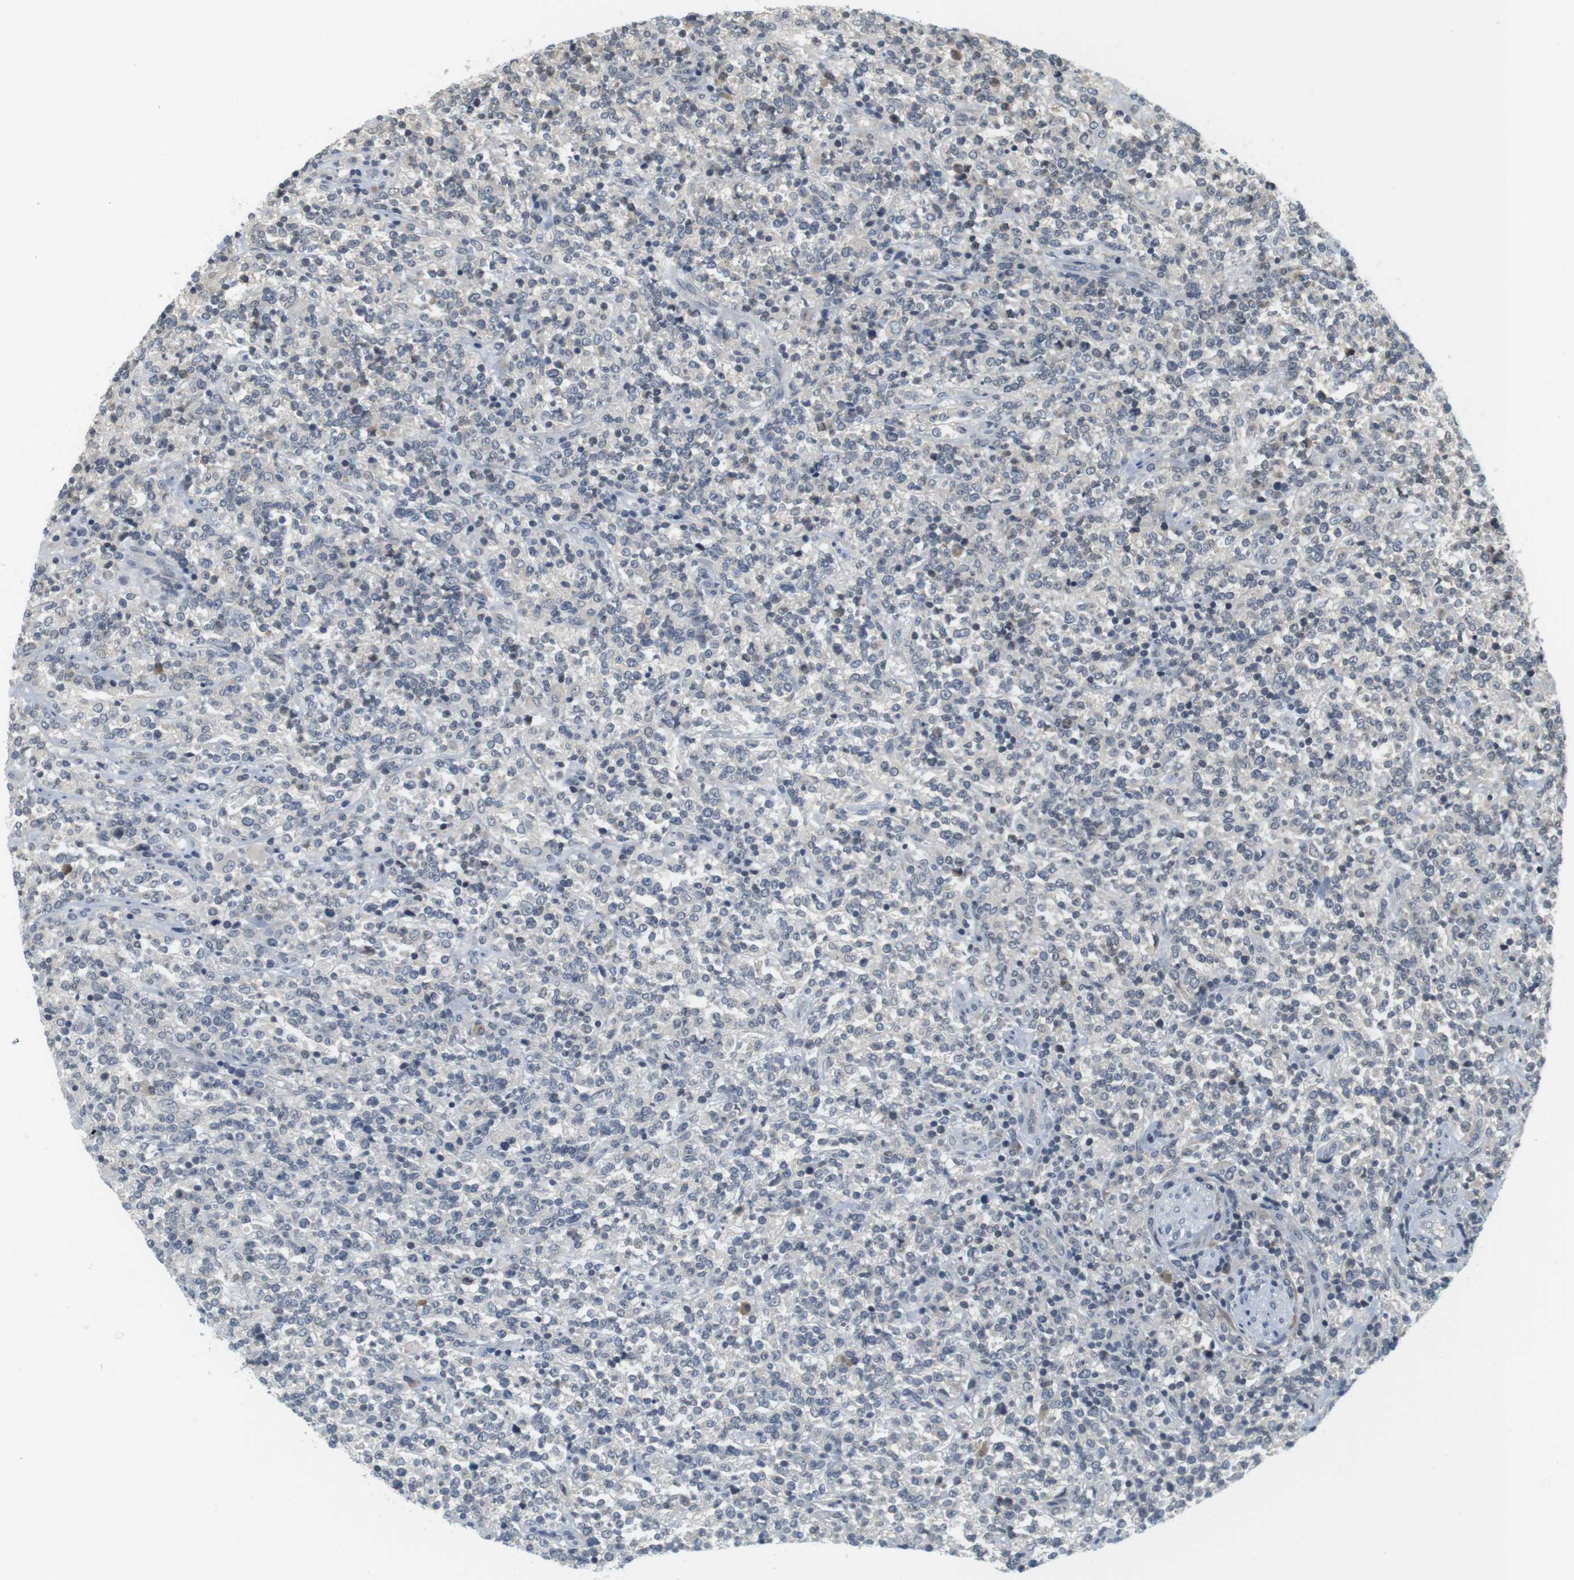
{"staining": {"intensity": "negative", "quantity": "none", "location": "none"}, "tissue": "lymphoma", "cell_type": "Tumor cells", "image_type": "cancer", "snomed": [{"axis": "morphology", "description": "Malignant lymphoma, non-Hodgkin's type, High grade"}, {"axis": "topography", "description": "Soft tissue"}], "caption": "An immunohistochemistry (IHC) image of lymphoma is shown. There is no staining in tumor cells of lymphoma.", "gene": "WNT7A", "patient": {"sex": "male", "age": 18}}